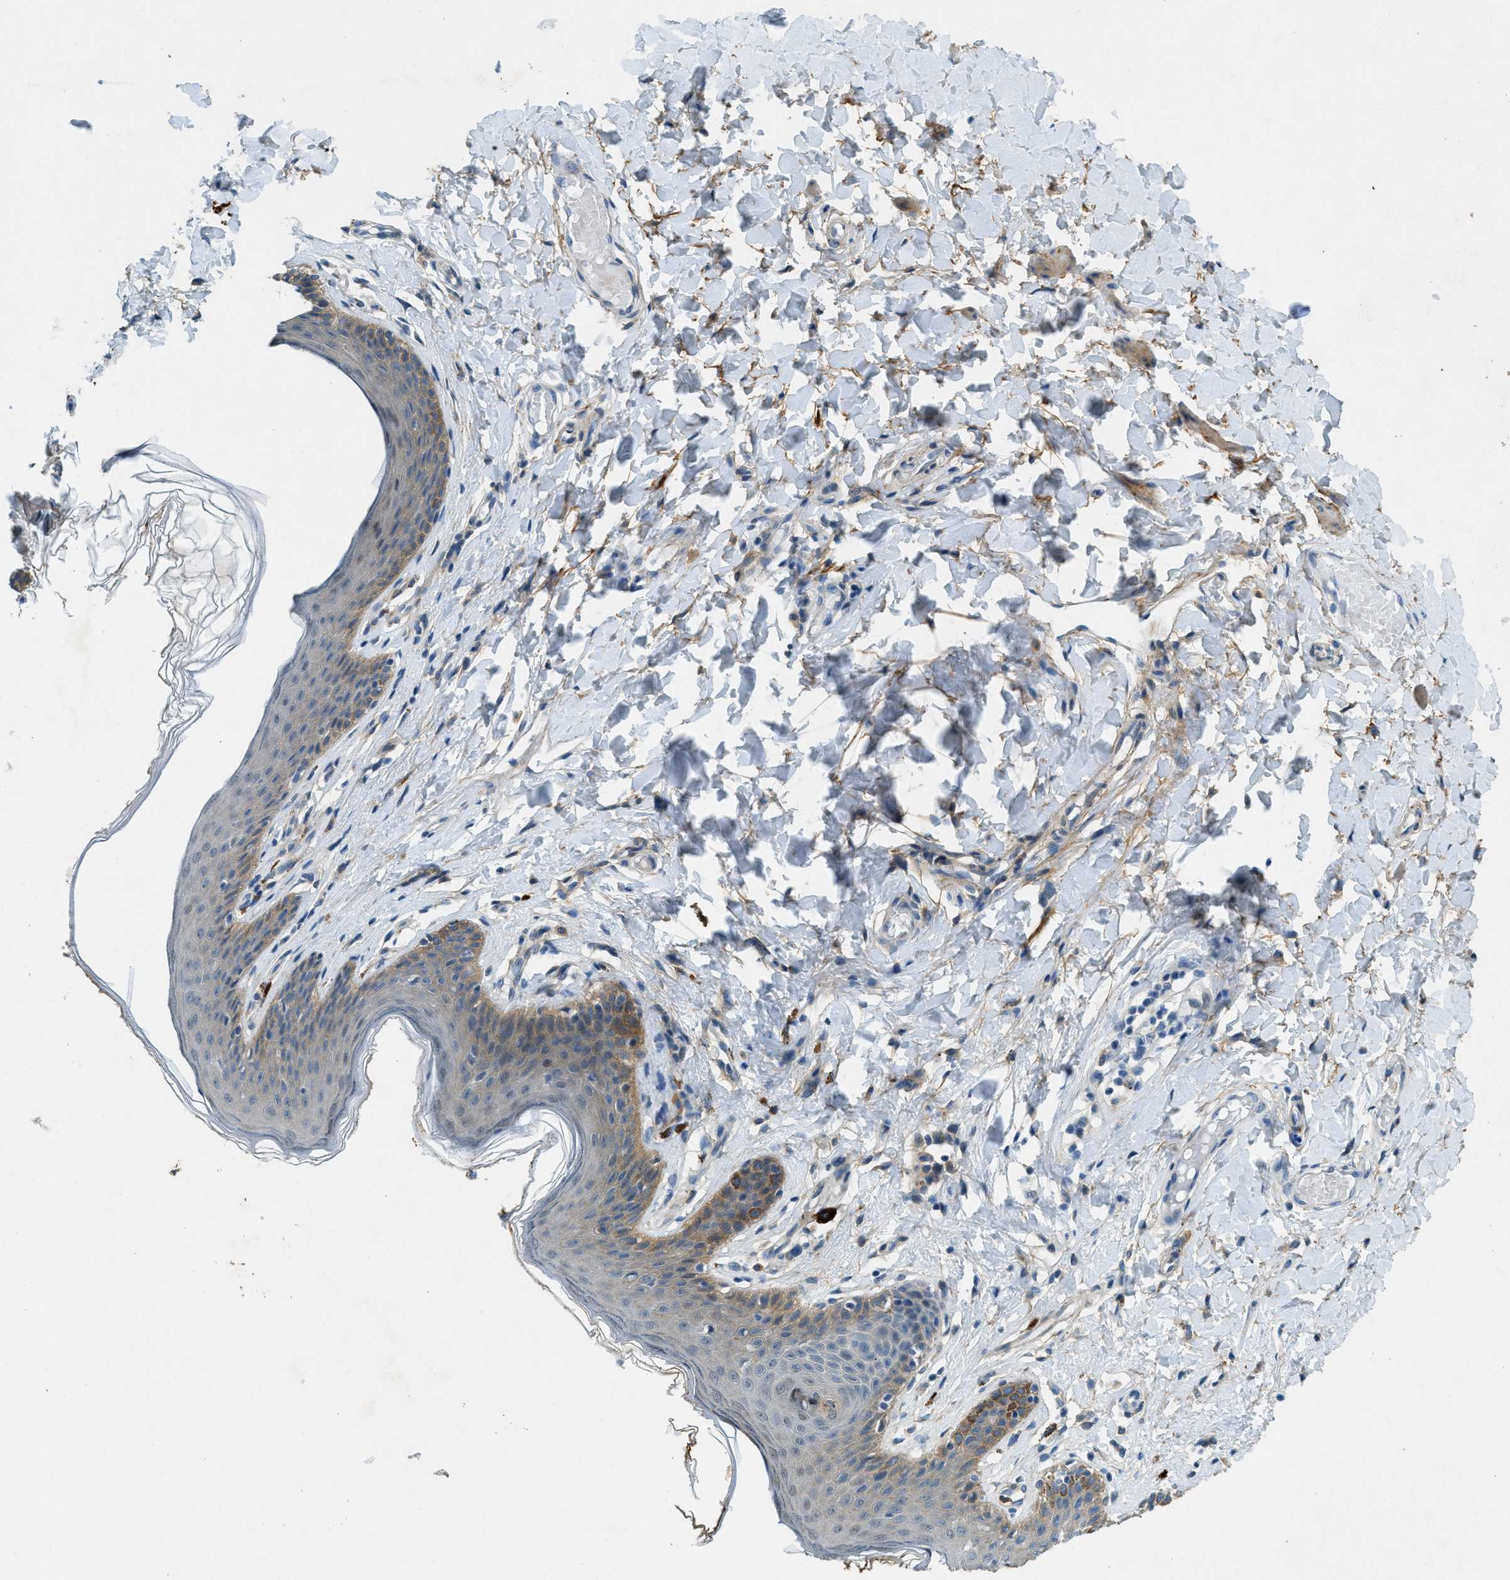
{"staining": {"intensity": "weak", "quantity": "25%-75%", "location": "cytoplasmic/membranous"}, "tissue": "skin", "cell_type": "Epidermal cells", "image_type": "normal", "snomed": [{"axis": "morphology", "description": "Normal tissue, NOS"}, {"axis": "topography", "description": "Vulva"}], "caption": "Weak cytoplasmic/membranous positivity is present in about 25%-75% of epidermal cells in normal skin. (IHC, brightfield microscopy, high magnification).", "gene": "SNX14", "patient": {"sex": "female", "age": 66}}